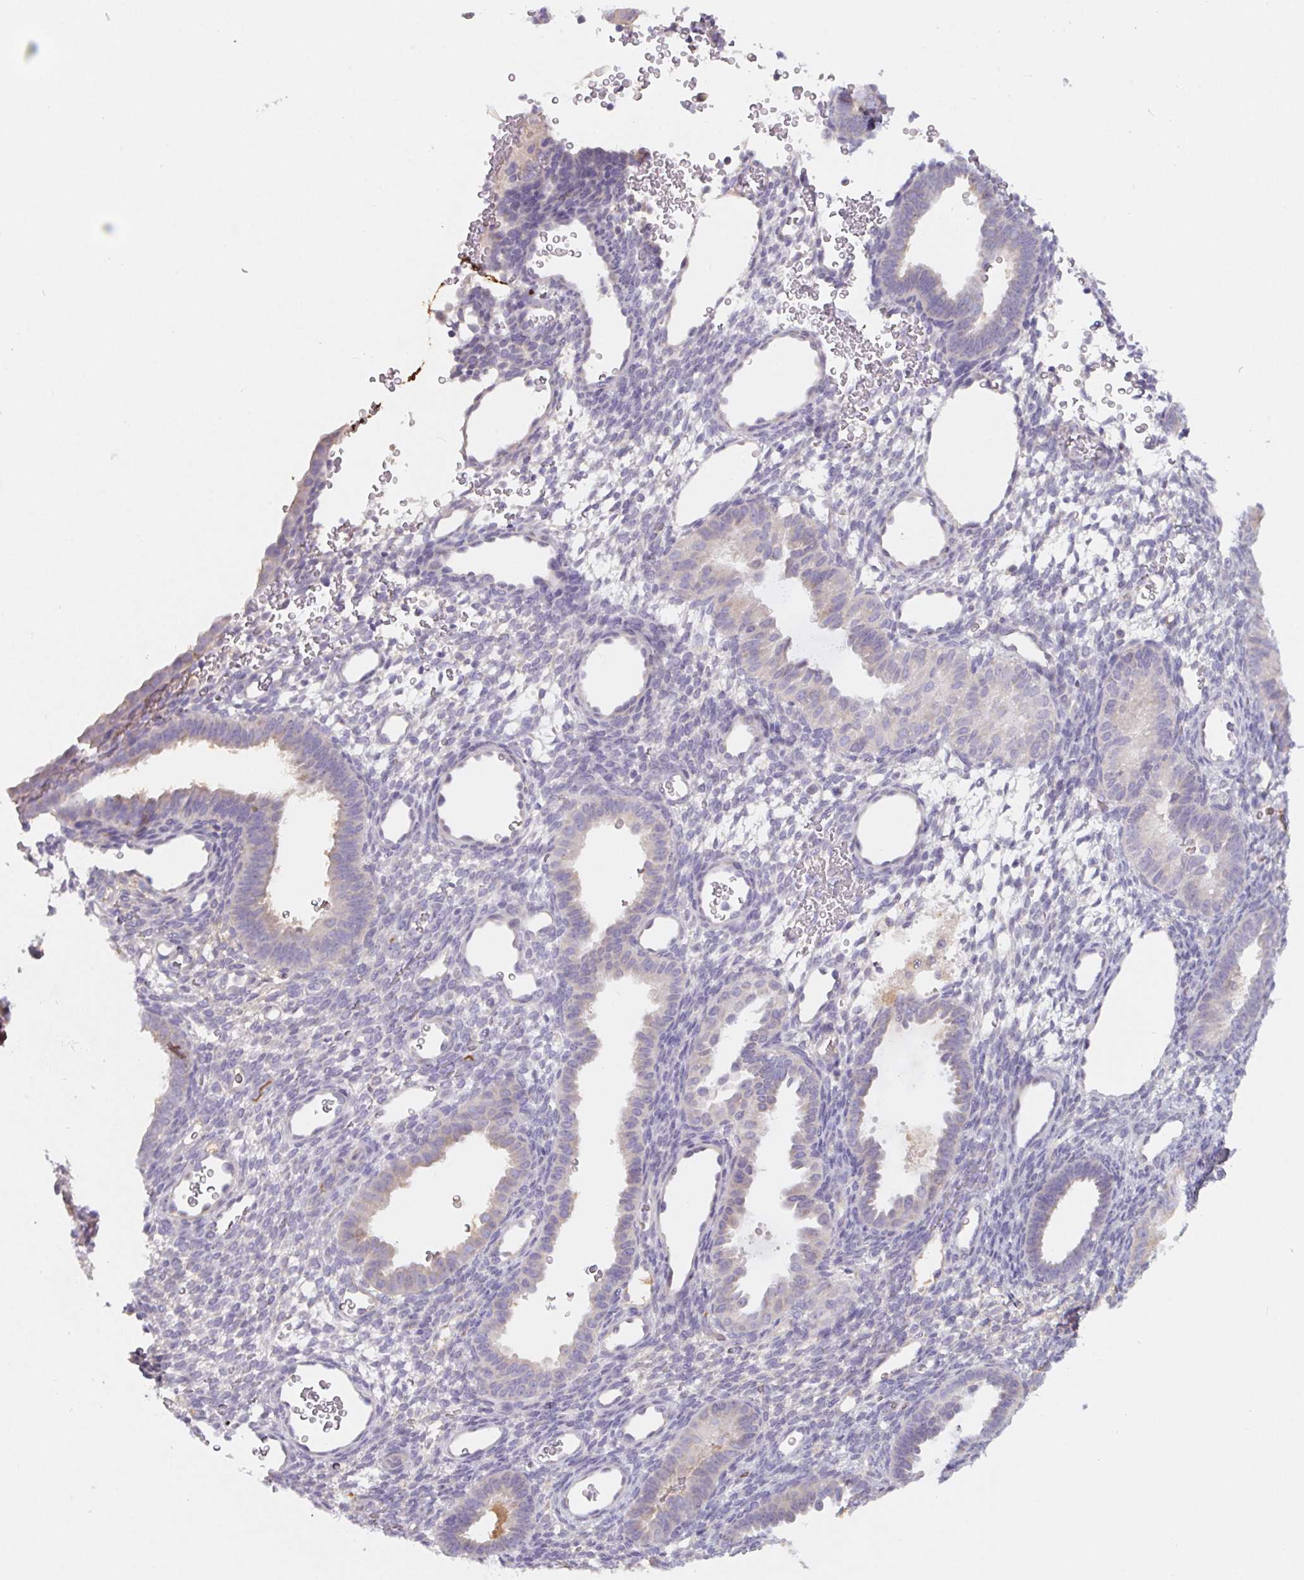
{"staining": {"intensity": "weak", "quantity": "<25%", "location": "cytoplasmic/membranous"}, "tissue": "endometrium", "cell_type": "Cells in endometrial stroma", "image_type": "normal", "snomed": [{"axis": "morphology", "description": "Normal tissue, NOS"}, {"axis": "topography", "description": "Endometrium"}], "caption": "An immunohistochemistry photomicrograph of unremarkable endometrium is shown. There is no staining in cells in endometrial stroma of endometrium.", "gene": "LPA", "patient": {"sex": "female", "age": 34}}